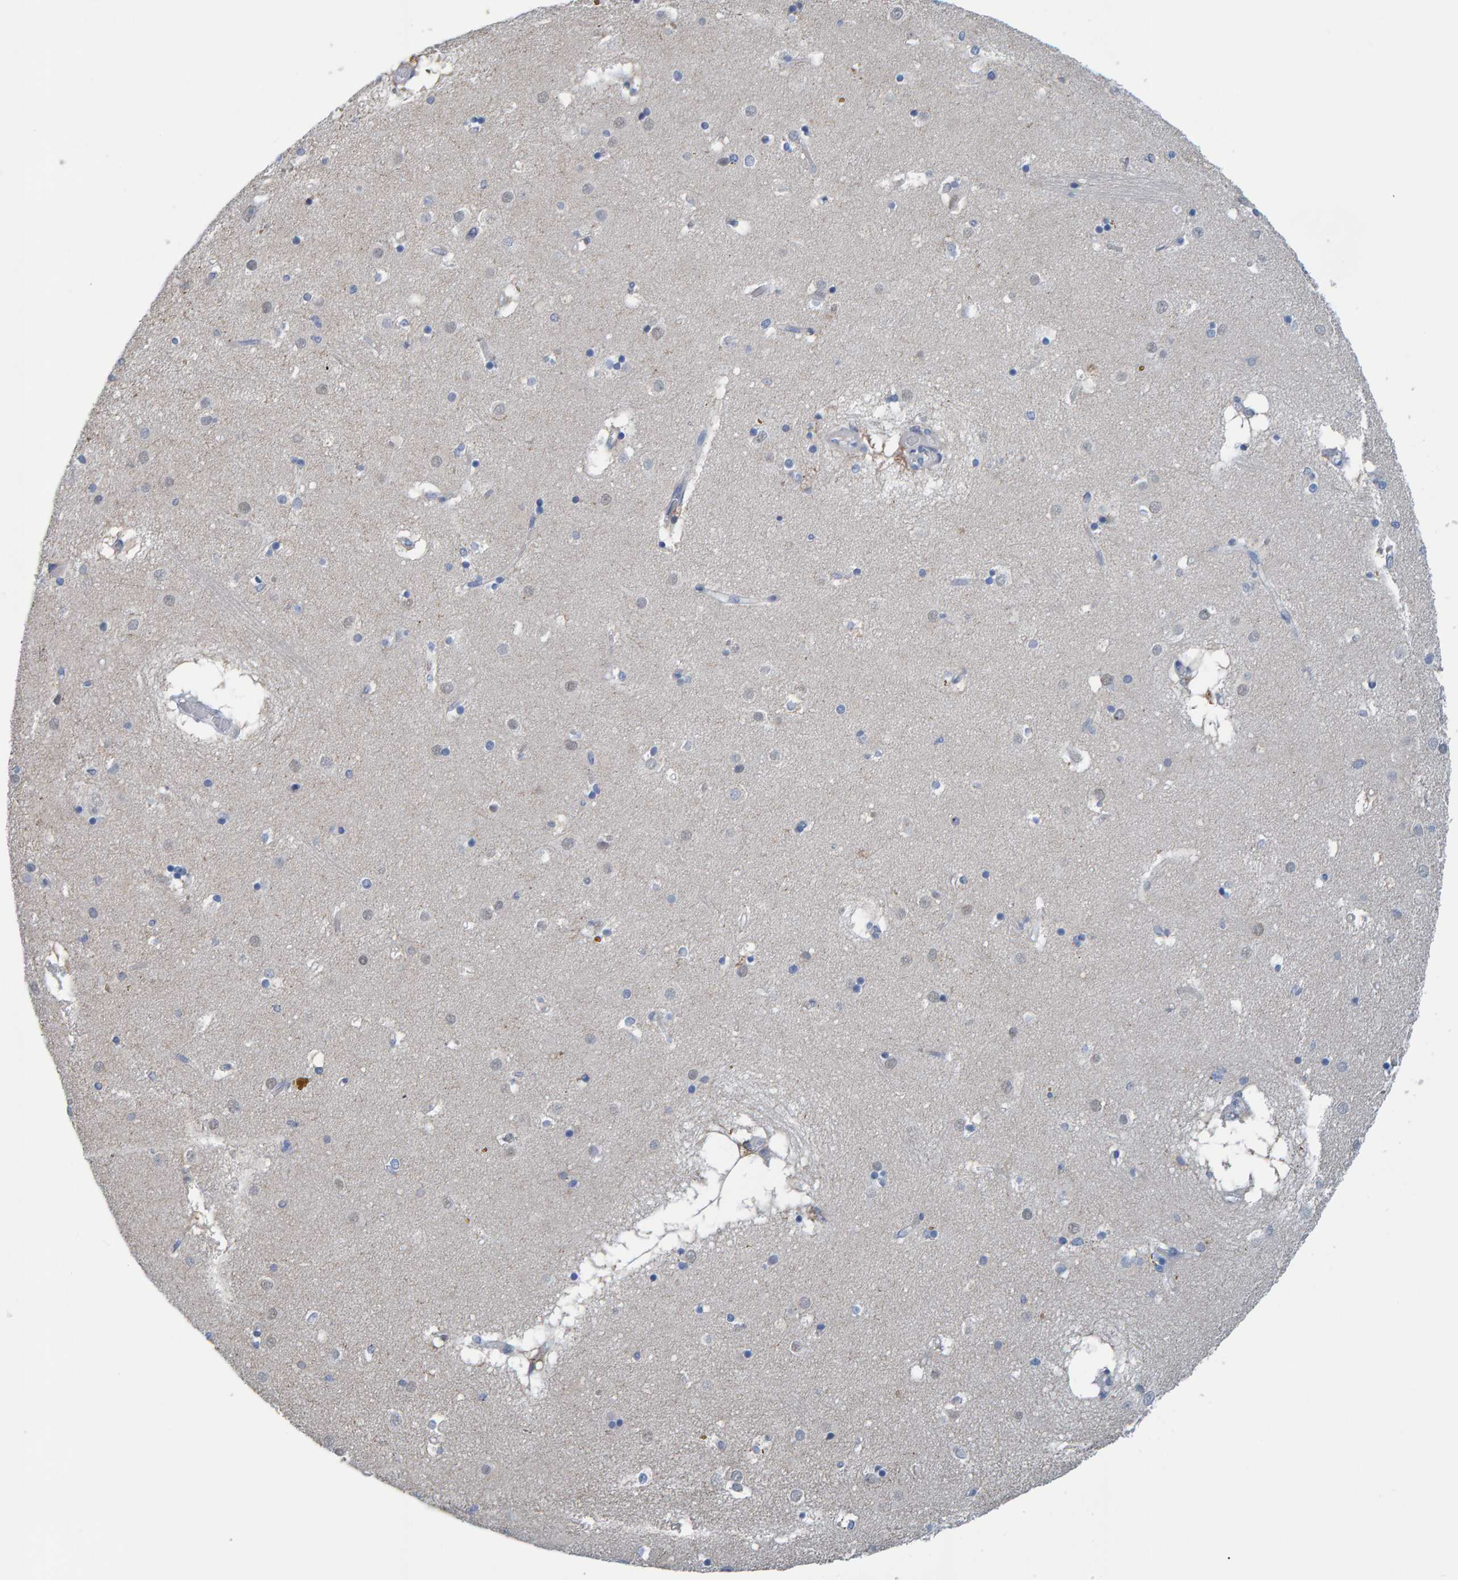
{"staining": {"intensity": "negative", "quantity": "none", "location": "none"}, "tissue": "caudate", "cell_type": "Glial cells", "image_type": "normal", "snomed": [{"axis": "morphology", "description": "Normal tissue, NOS"}, {"axis": "topography", "description": "Lateral ventricle wall"}], "caption": "A micrograph of human caudate is negative for staining in glial cells. The staining is performed using DAB brown chromogen with nuclei counter-stained in using hematoxylin.", "gene": "IDO1", "patient": {"sex": "male", "age": 70}}